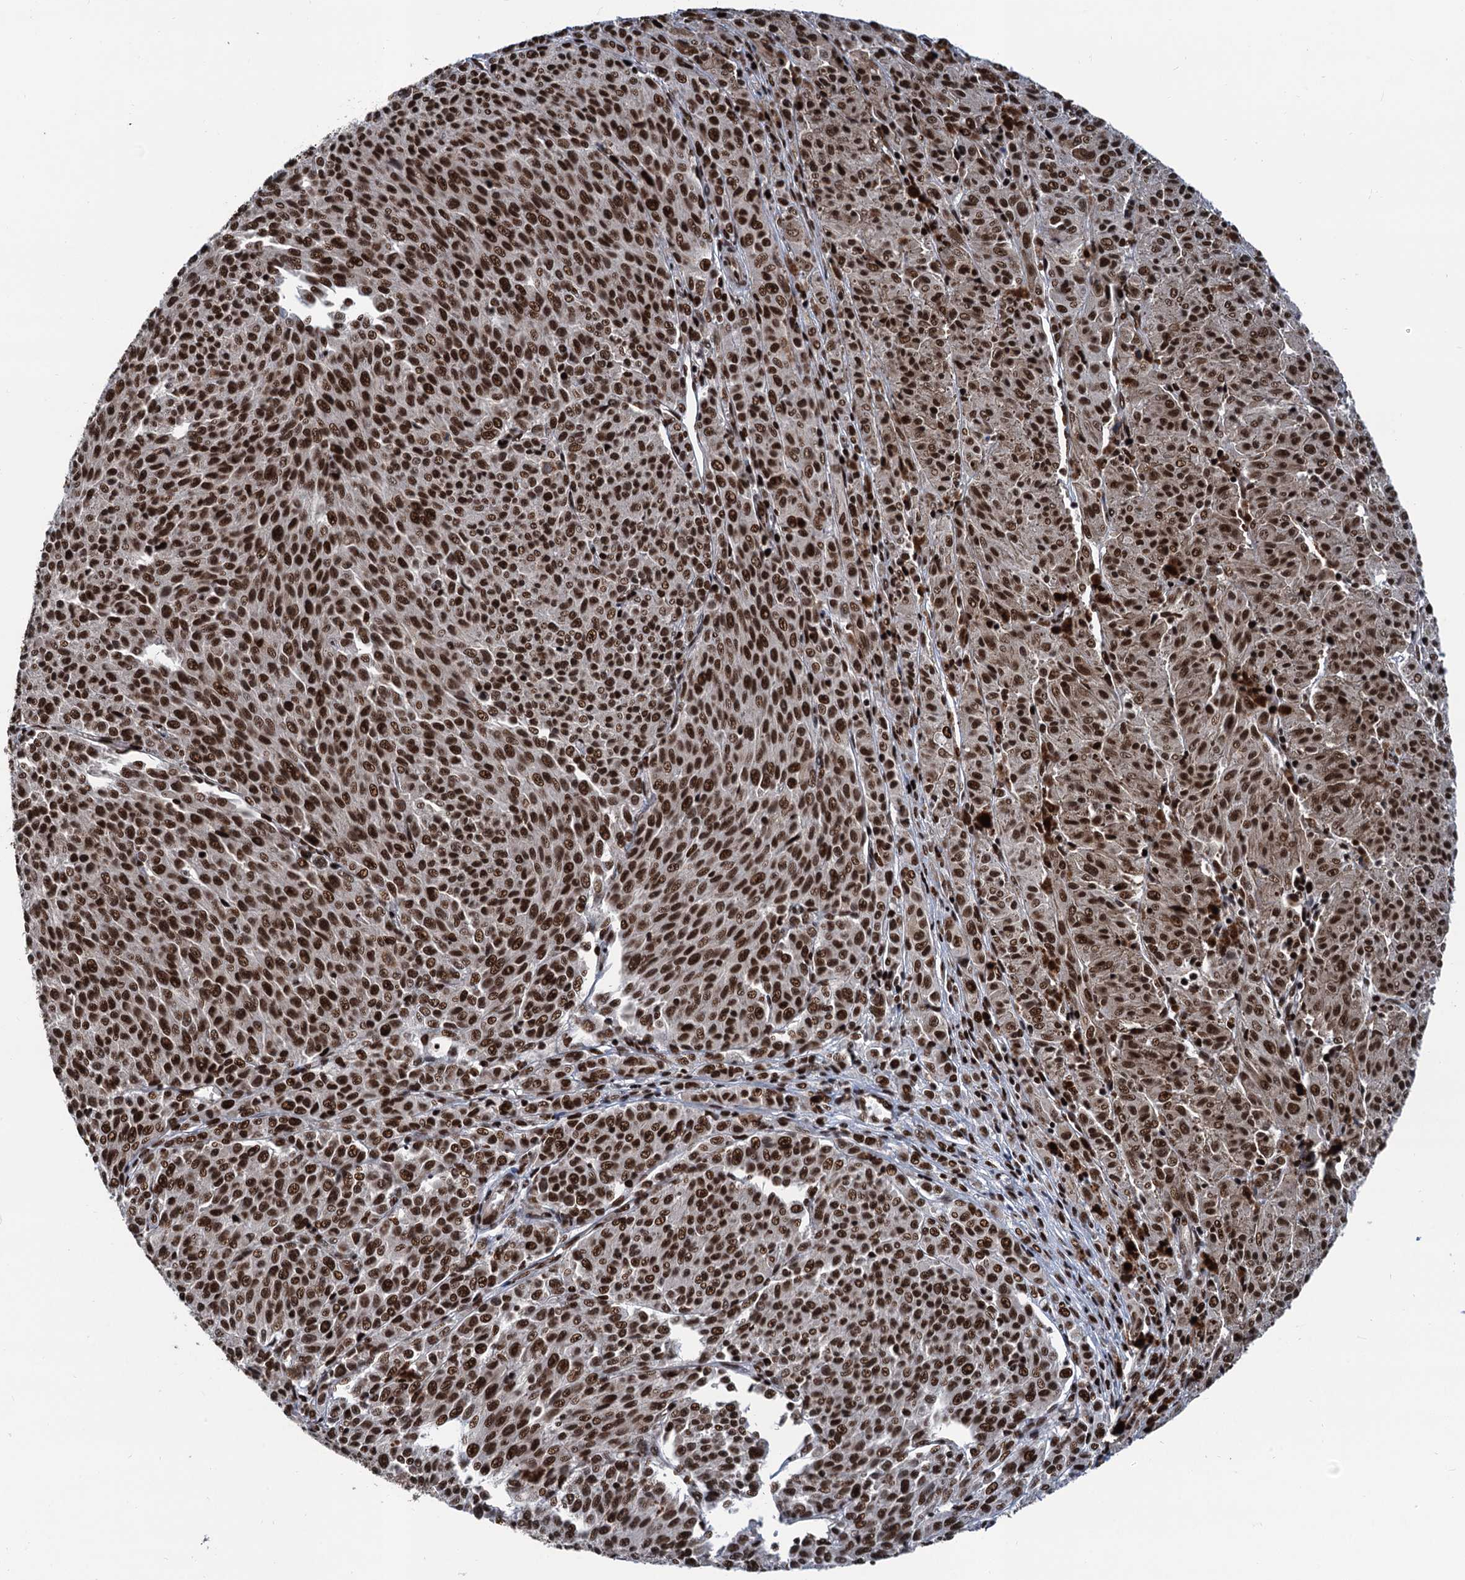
{"staining": {"intensity": "strong", "quantity": ">75%", "location": "nuclear"}, "tissue": "melanoma", "cell_type": "Tumor cells", "image_type": "cancer", "snomed": [{"axis": "morphology", "description": "Malignant melanoma, NOS"}, {"axis": "topography", "description": "Skin"}], "caption": "Human melanoma stained with a brown dye shows strong nuclear positive expression in about >75% of tumor cells.", "gene": "PPP4R1", "patient": {"sex": "female", "age": 52}}